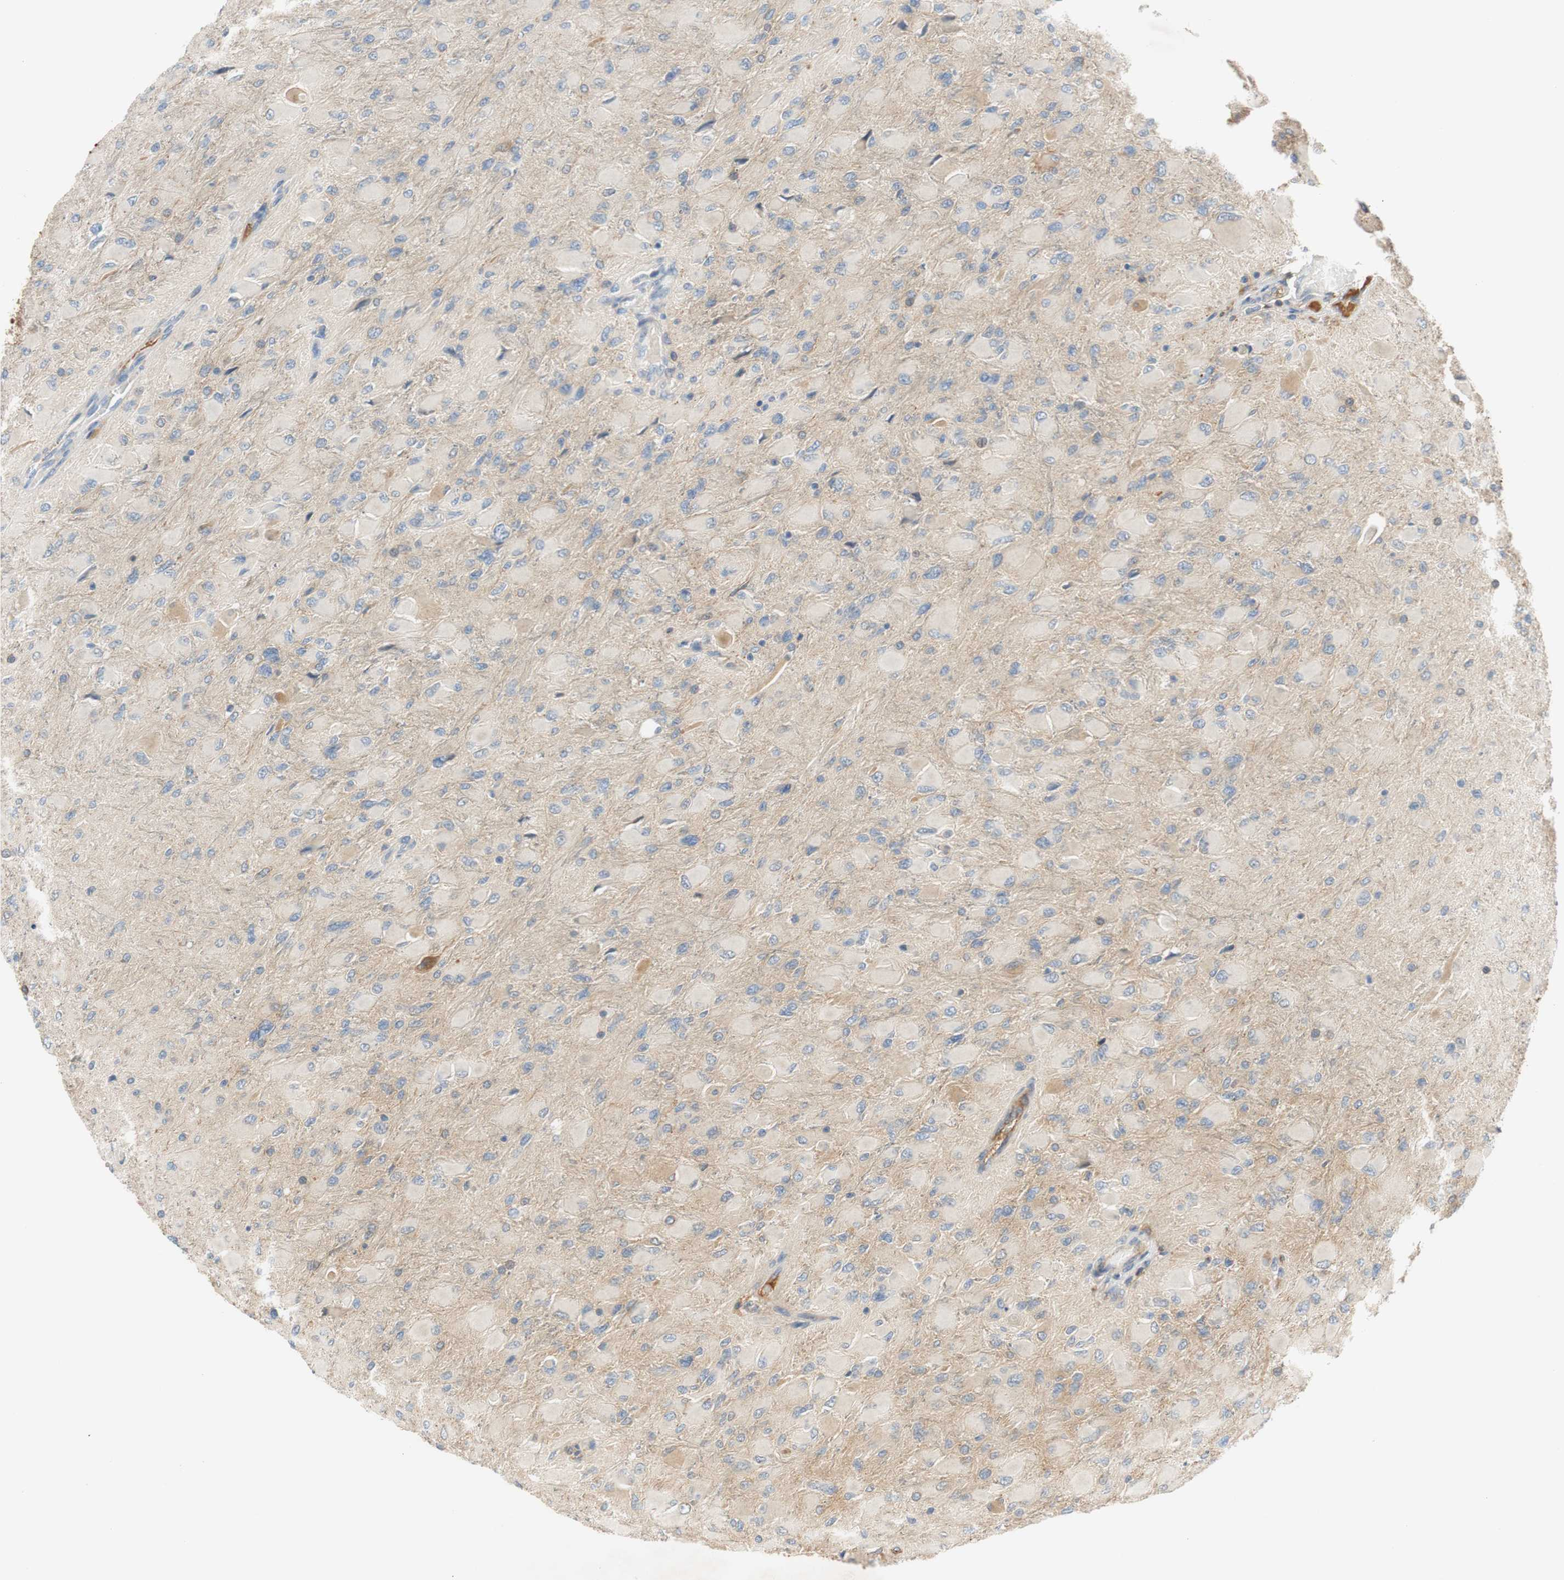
{"staining": {"intensity": "negative", "quantity": "none", "location": "none"}, "tissue": "glioma", "cell_type": "Tumor cells", "image_type": "cancer", "snomed": [{"axis": "morphology", "description": "Glioma, malignant, High grade"}, {"axis": "topography", "description": "Cerebral cortex"}], "caption": "DAB (3,3'-diaminobenzidine) immunohistochemical staining of malignant glioma (high-grade) displays no significant positivity in tumor cells.", "gene": "C4A", "patient": {"sex": "female", "age": 36}}